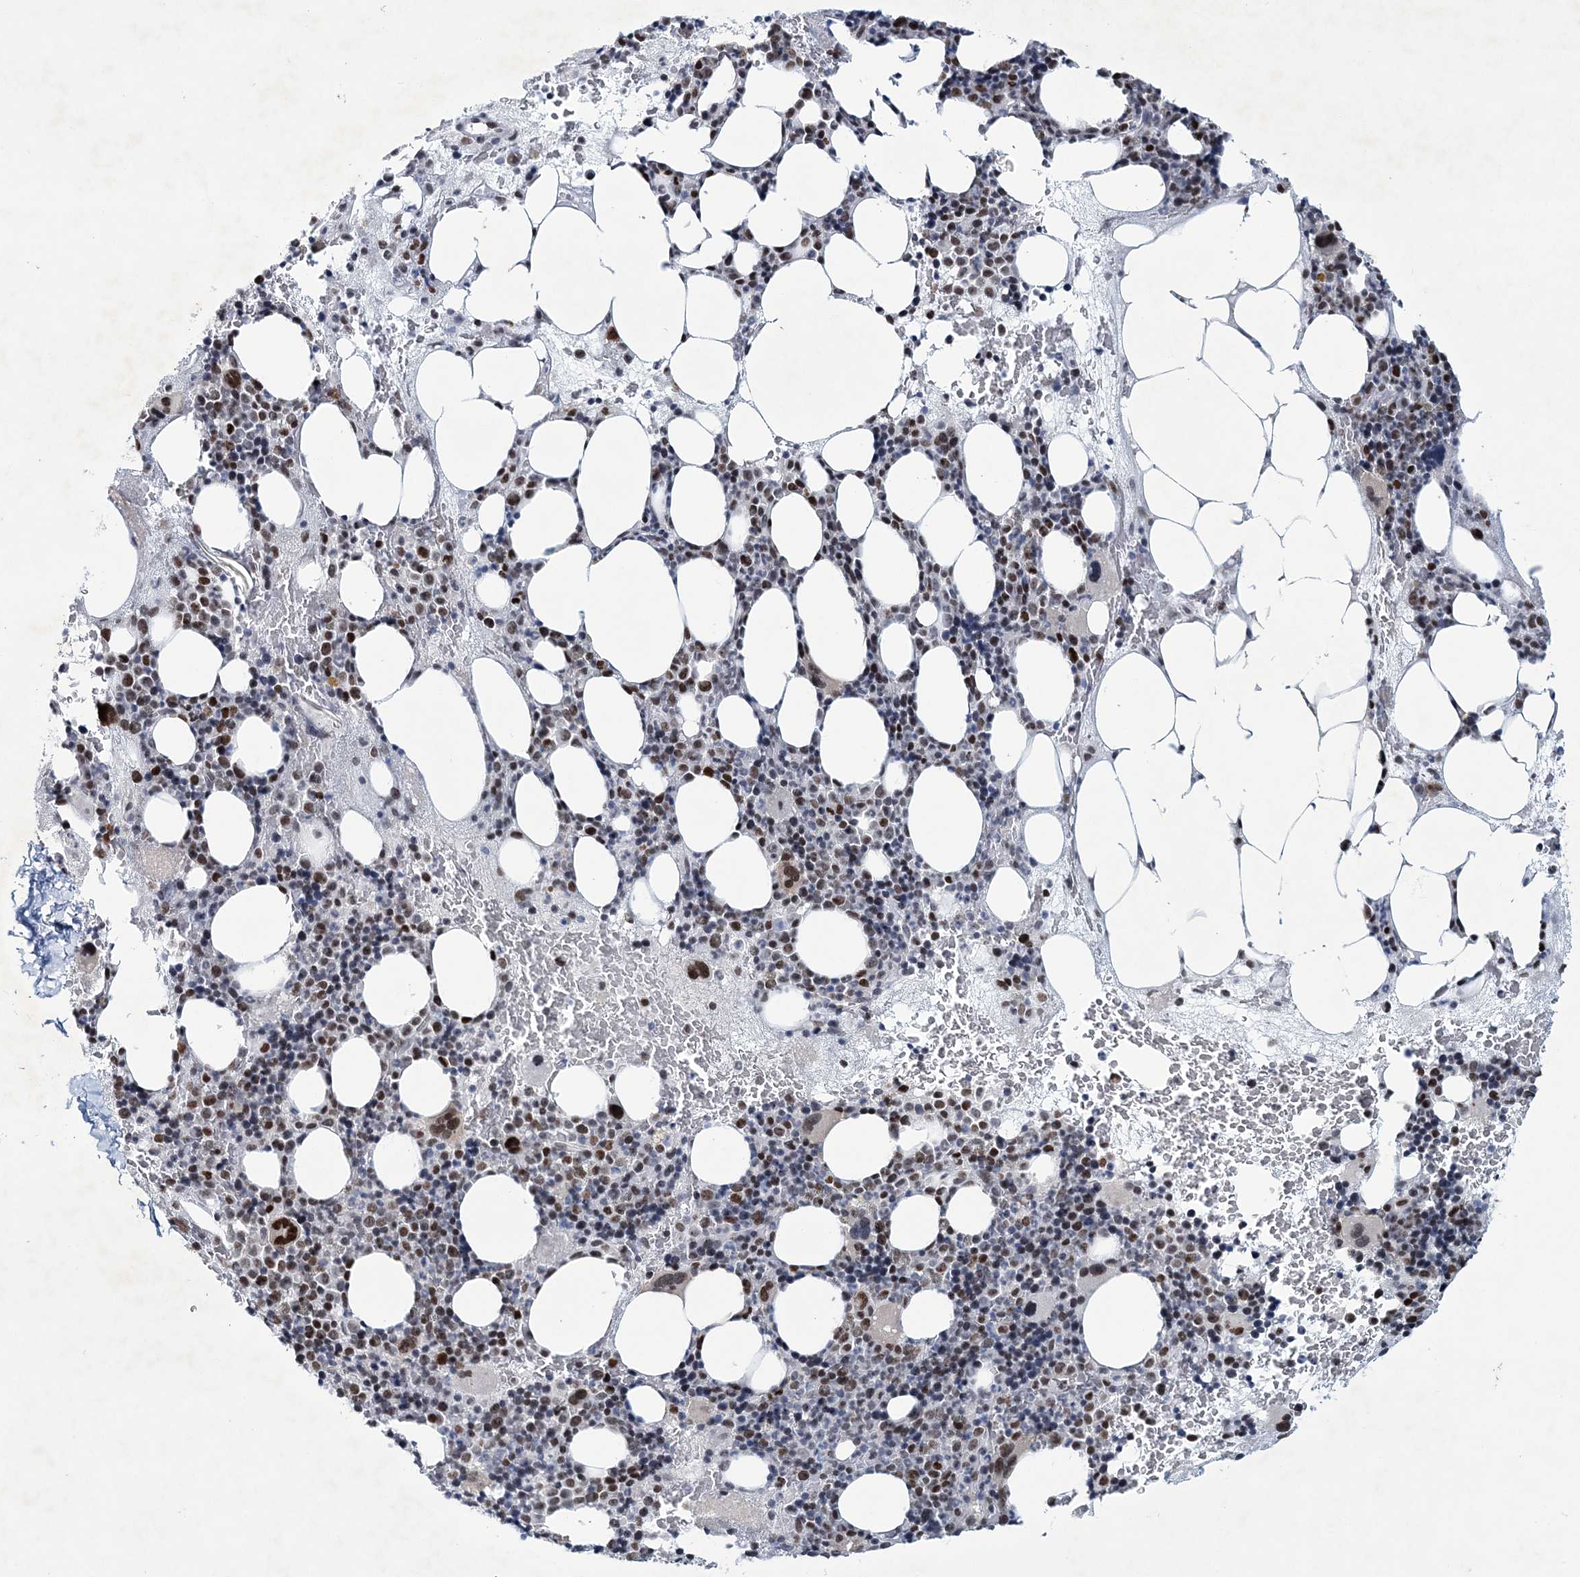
{"staining": {"intensity": "strong", "quantity": "25%-75%", "location": "nuclear"}, "tissue": "bone marrow", "cell_type": "Hematopoietic cells", "image_type": "normal", "snomed": [{"axis": "morphology", "description": "Normal tissue, NOS"}, {"axis": "topography", "description": "Bone marrow"}], "caption": "This is a histology image of immunohistochemistry staining of benign bone marrow, which shows strong expression in the nuclear of hematopoietic cells.", "gene": "LRRFIP2", "patient": {"sex": "male", "age": 89}}